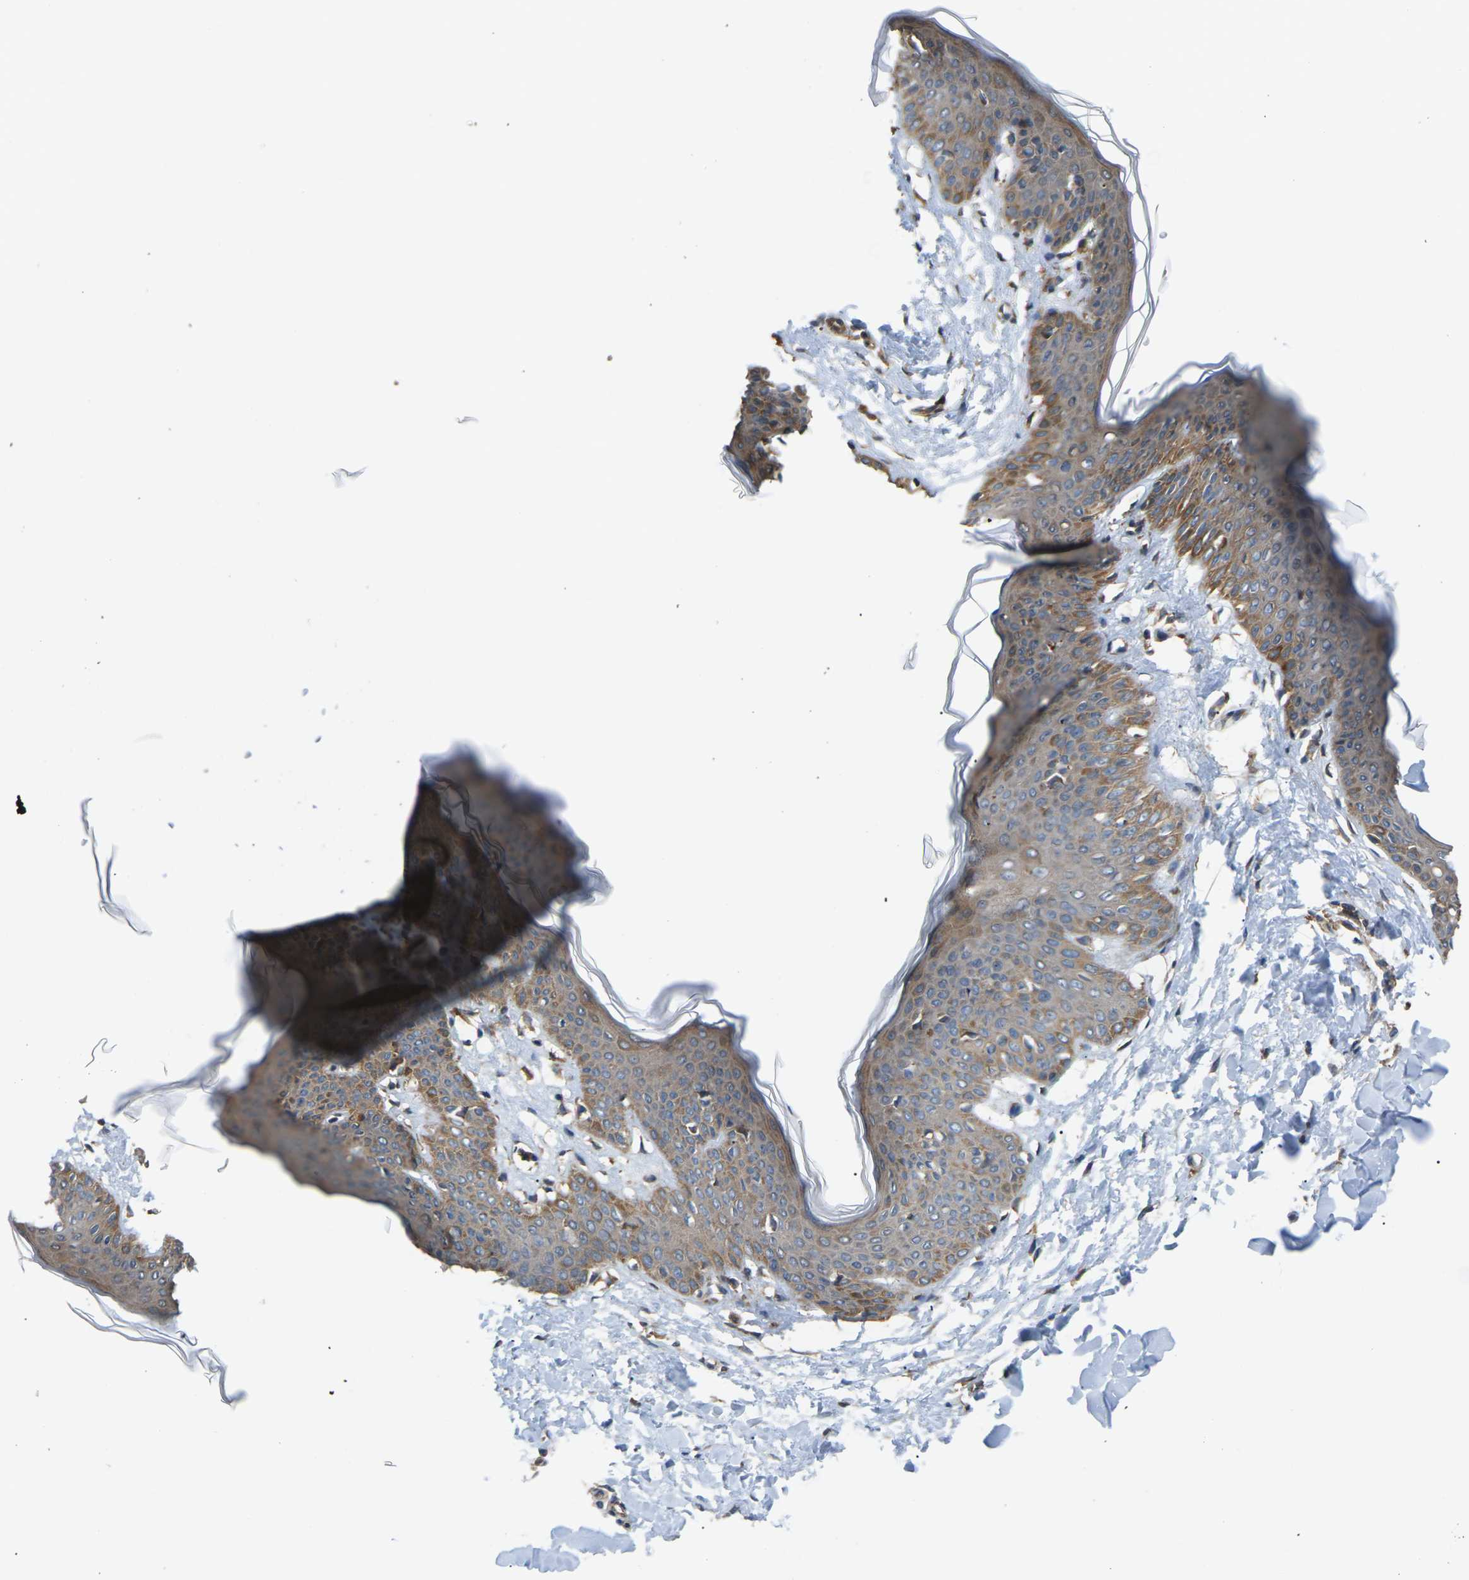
{"staining": {"intensity": "moderate", "quantity": ">75%", "location": "cytoplasmic/membranous"}, "tissue": "skin", "cell_type": "Fibroblasts", "image_type": "normal", "snomed": [{"axis": "morphology", "description": "Normal tissue, NOS"}, {"axis": "topography", "description": "Skin"}], "caption": "Normal skin exhibits moderate cytoplasmic/membranous expression in approximately >75% of fibroblasts The staining was performed using DAB (3,3'-diaminobenzidine) to visualize the protein expression in brown, while the nuclei were stained in blue with hematoxylin (Magnification: 20x)..", "gene": "NRAS", "patient": {"sex": "female", "age": 17}}